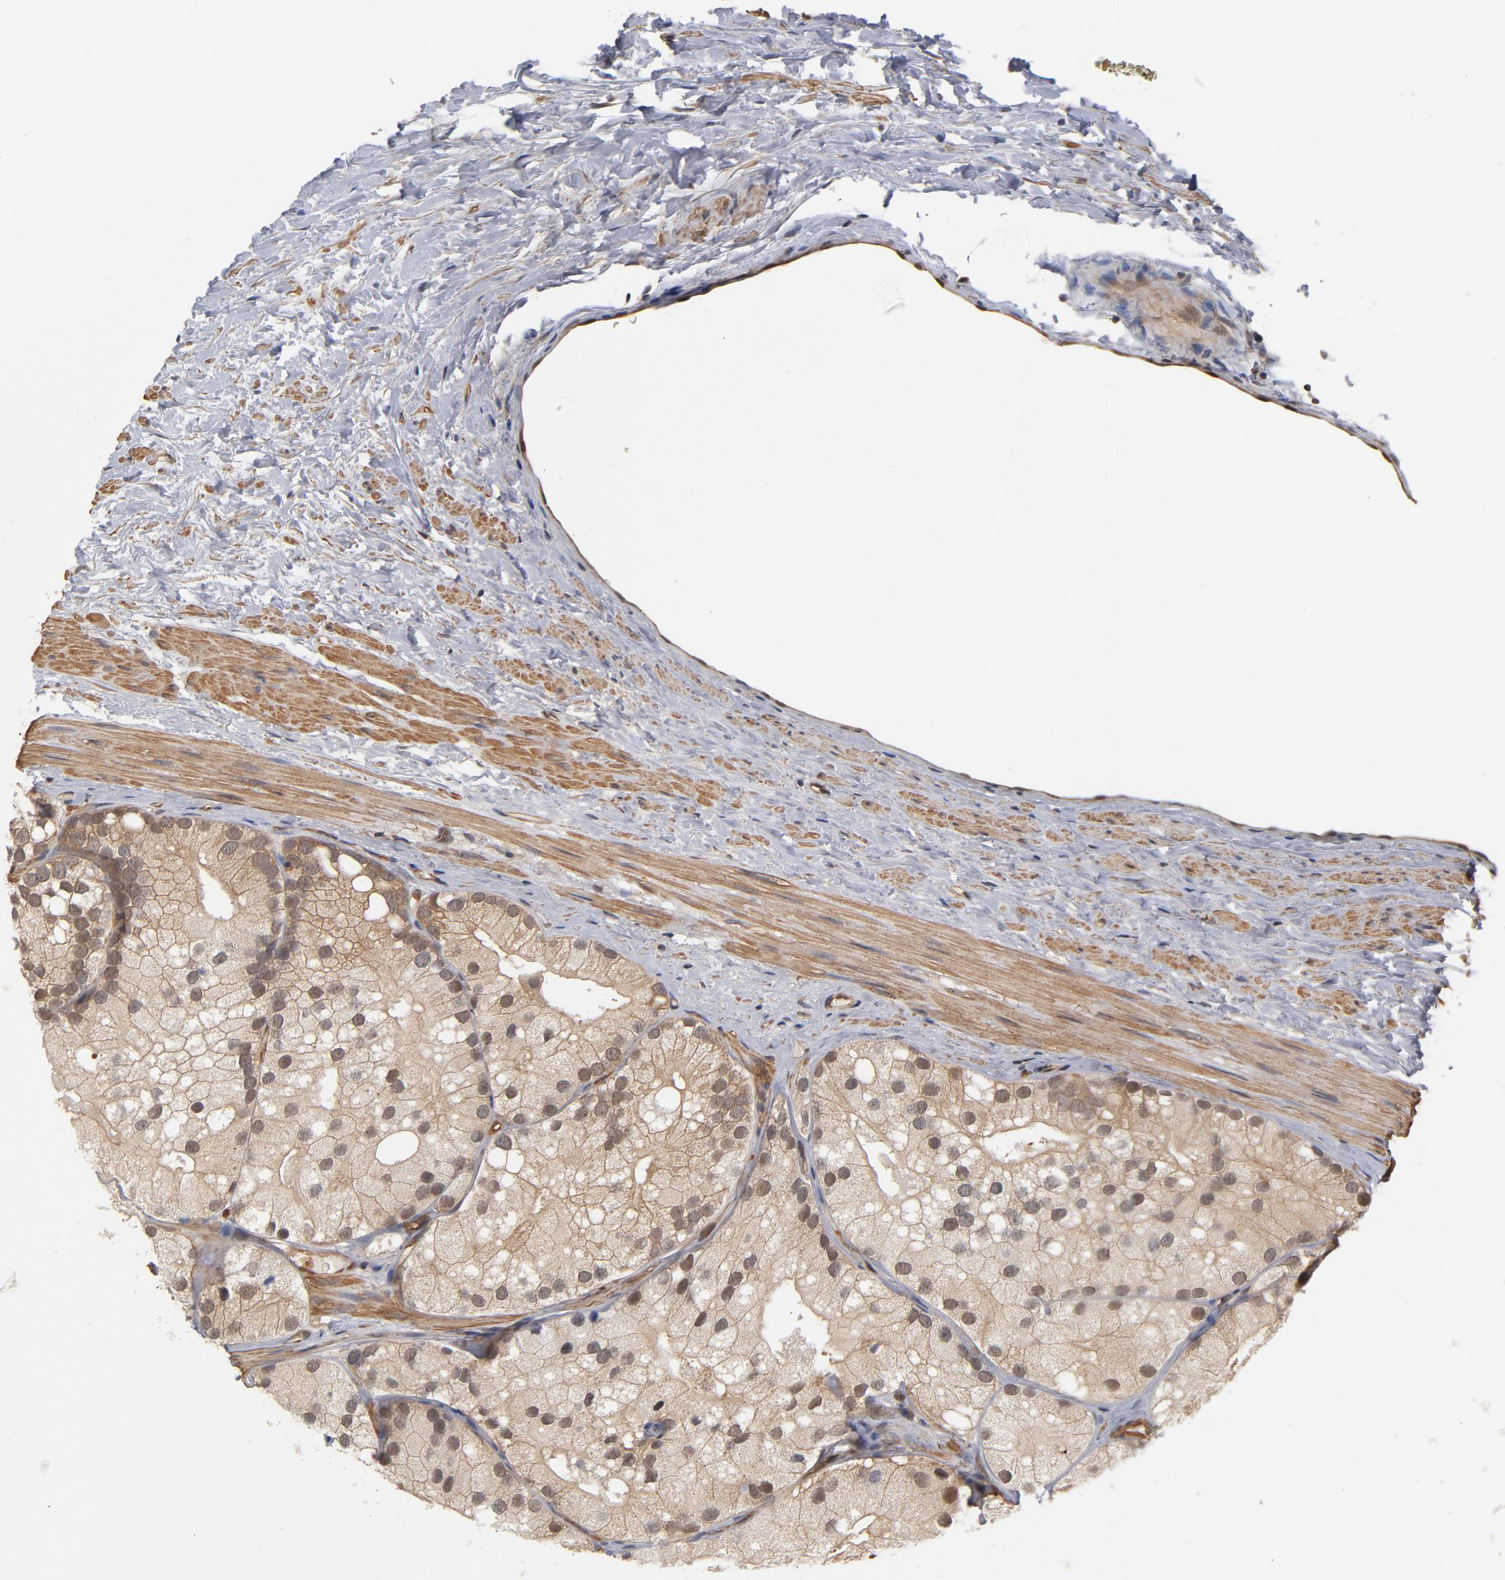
{"staining": {"intensity": "moderate", "quantity": ">75%", "location": "cytoplasmic/membranous,nuclear"}, "tissue": "prostate cancer", "cell_type": "Tumor cells", "image_type": "cancer", "snomed": [{"axis": "morphology", "description": "Adenocarcinoma, Low grade"}, {"axis": "topography", "description": "Prostate"}], "caption": "A medium amount of moderate cytoplasmic/membranous and nuclear staining is appreciated in about >75% of tumor cells in prostate adenocarcinoma (low-grade) tissue.", "gene": "CDC37", "patient": {"sex": "male", "age": 69}}